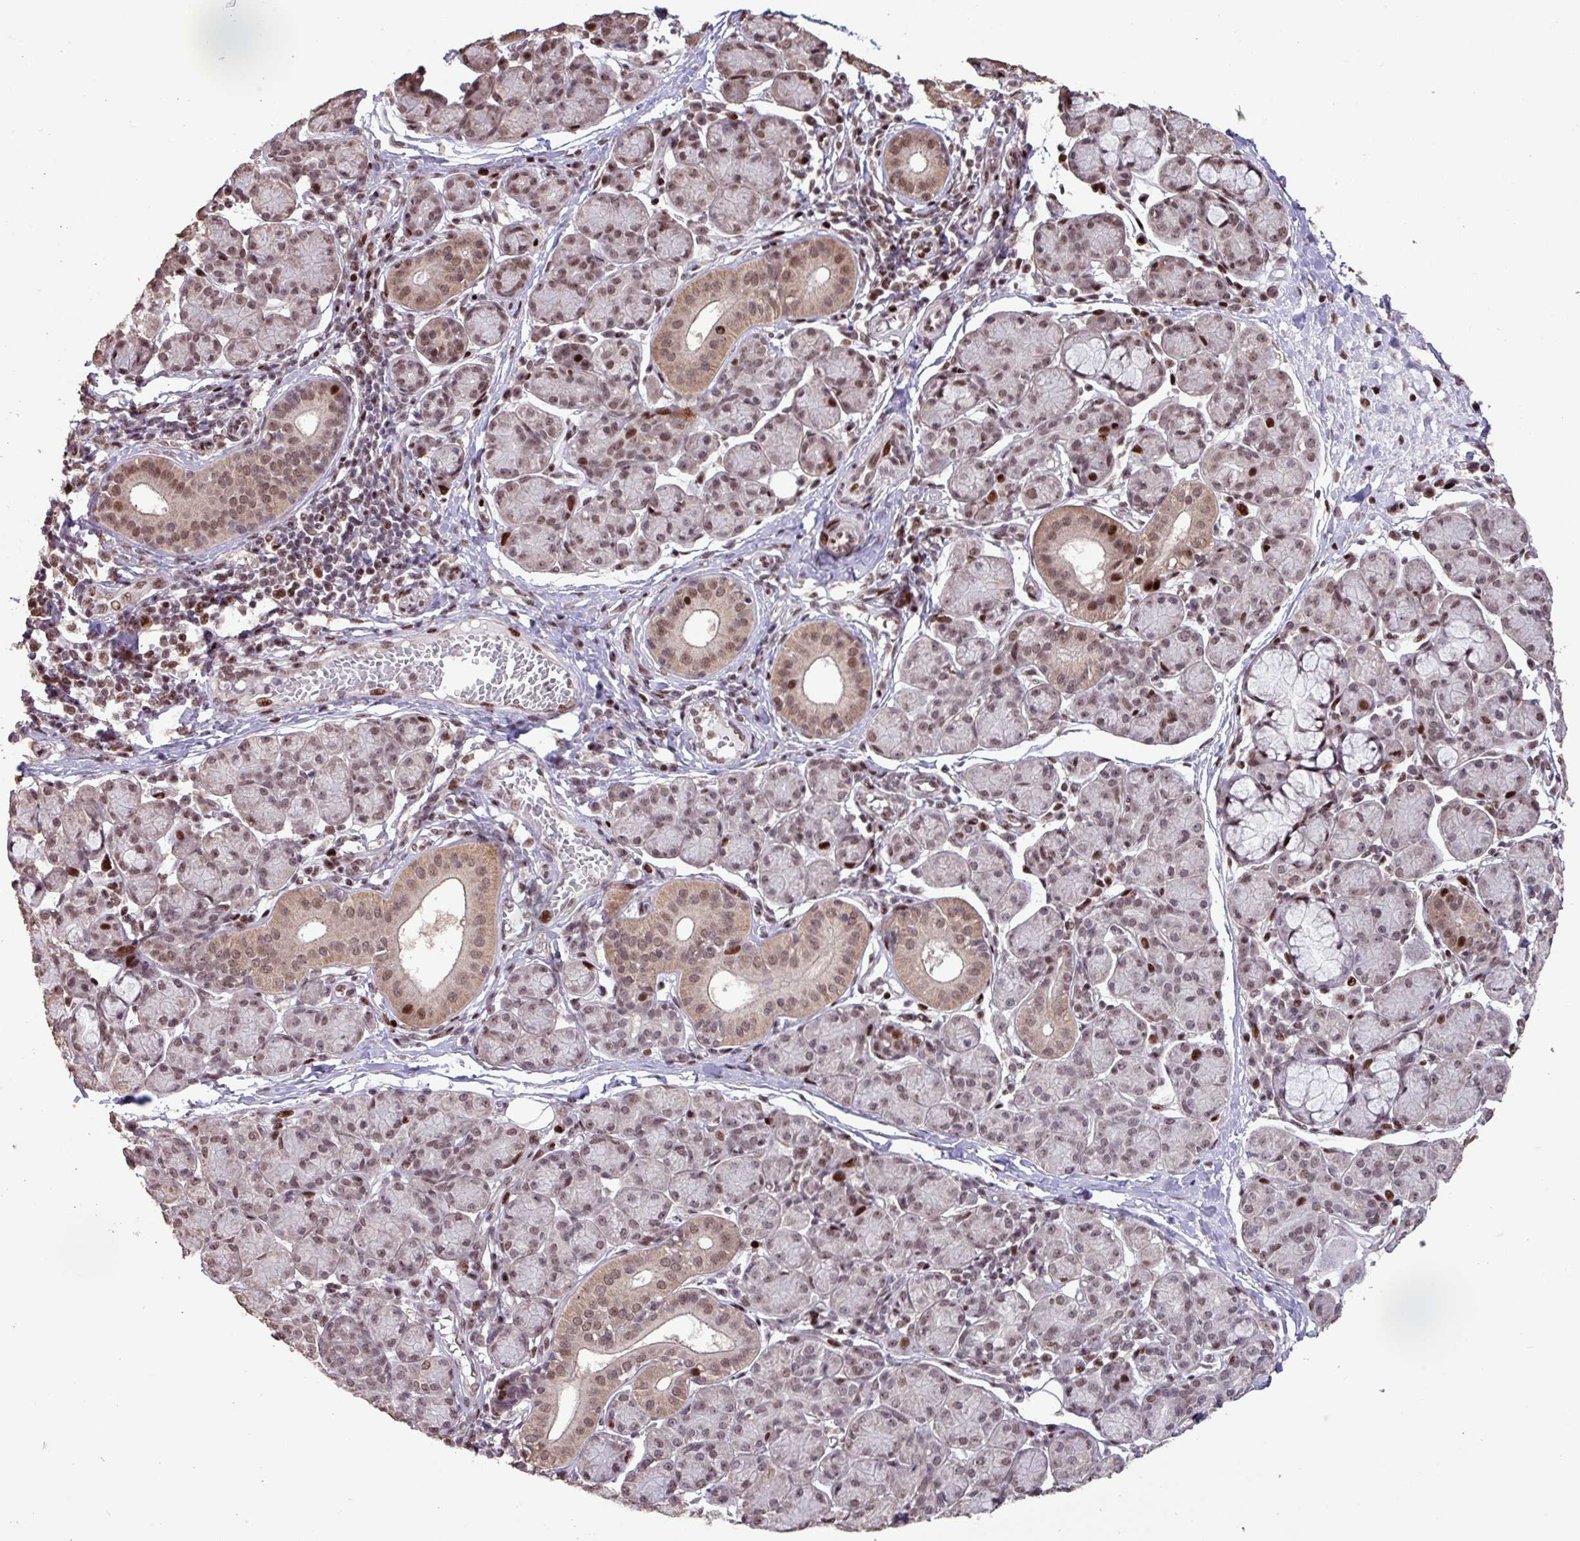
{"staining": {"intensity": "moderate", "quantity": "25%-75%", "location": "cytoplasmic/membranous,nuclear"}, "tissue": "salivary gland", "cell_type": "Glandular cells", "image_type": "normal", "snomed": [{"axis": "morphology", "description": "Normal tissue, NOS"}, {"axis": "morphology", "description": "Inflammation, NOS"}, {"axis": "topography", "description": "Lymph node"}, {"axis": "topography", "description": "Salivary gland"}], "caption": "Immunohistochemistry (IHC) staining of benign salivary gland, which reveals medium levels of moderate cytoplasmic/membranous,nuclear positivity in approximately 25%-75% of glandular cells indicating moderate cytoplasmic/membranous,nuclear protein positivity. The staining was performed using DAB (3,3'-diaminobenzidine) (brown) for protein detection and nuclei were counterstained in hematoxylin (blue).", "gene": "ZNF709", "patient": {"sex": "male", "age": 3}}